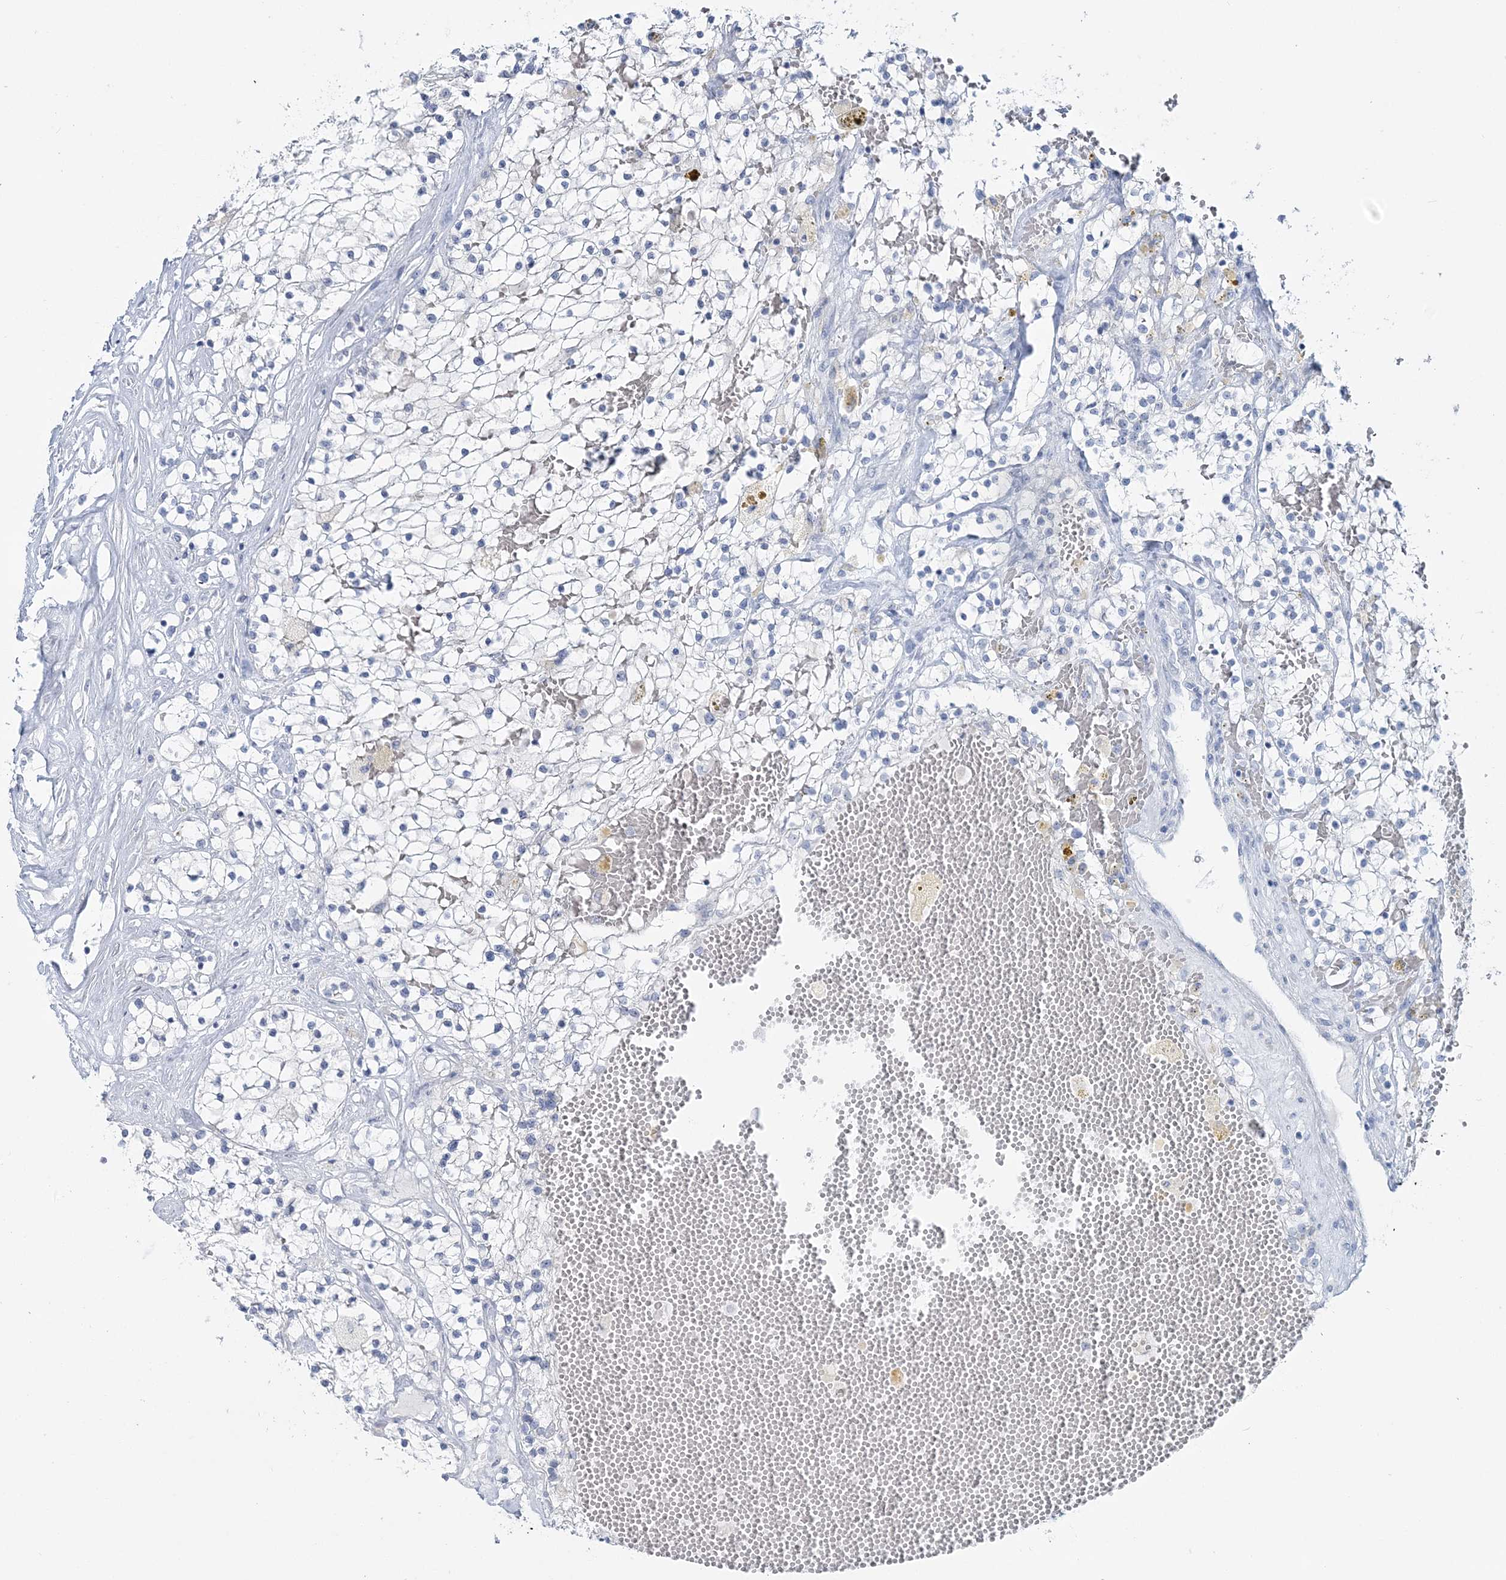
{"staining": {"intensity": "negative", "quantity": "none", "location": "none"}, "tissue": "renal cancer", "cell_type": "Tumor cells", "image_type": "cancer", "snomed": [{"axis": "morphology", "description": "Normal tissue, NOS"}, {"axis": "morphology", "description": "Adenocarcinoma, NOS"}, {"axis": "topography", "description": "Kidney"}], "caption": "IHC image of human renal cancer stained for a protein (brown), which exhibits no positivity in tumor cells. (DAB (3,3'-diaminobenzidine) immunohistochemistry visualized using brightfield microscopy, high magnification).", "gene": "CYP3A4", "patient": {"sex": "male", "age": 68}}